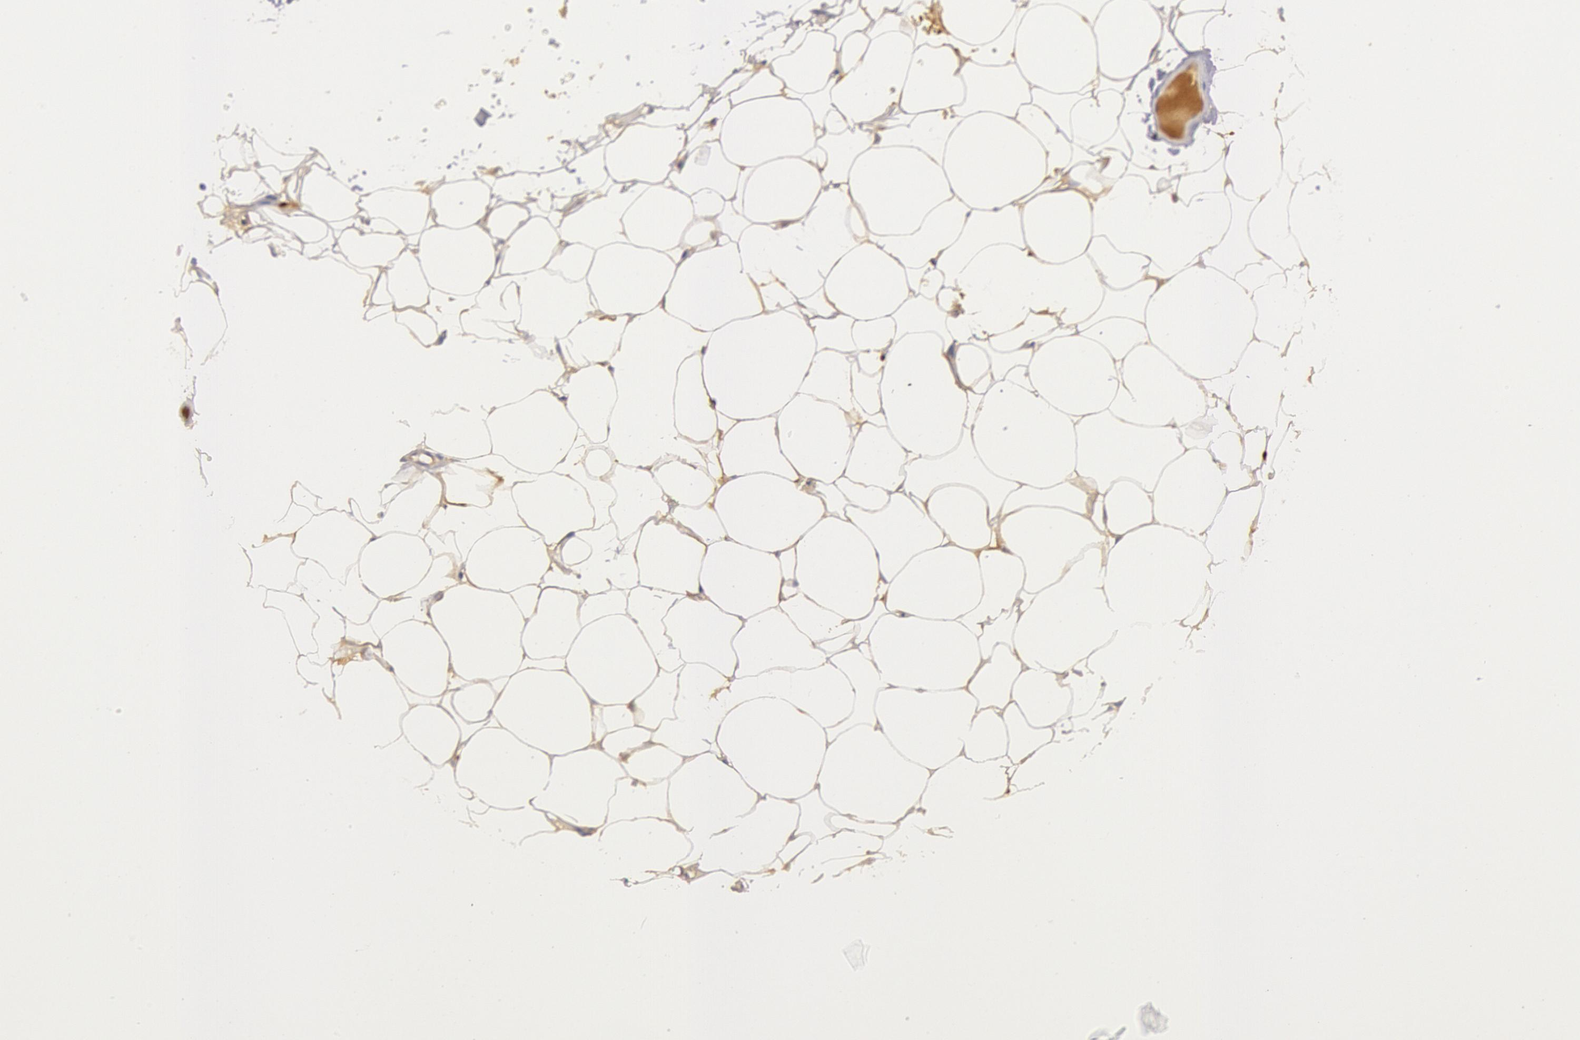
{"staining": {"intensity": "weak", "quantity": ">75%", "location": "cytoplasmic/membranous"}, "tissue": "adipose tissue", "cell_type": "Adipocytes", "image_type": "normal", "snomed": [{"axis": "morphology", "description": "Normal tissue, NOS"}, {"axis": "morphology", "description": "Fibrosis, NOS"}, {"axis": "topography", "description": "Breast"}], "caption": "Brown immunohistochemical staining in benign human adipose tissue displays weak cytoplasmic/membranous expression in approximately >75% of adipocytes.", "gene": "C1R", "patient": {"sex": "female", "age": 24}}